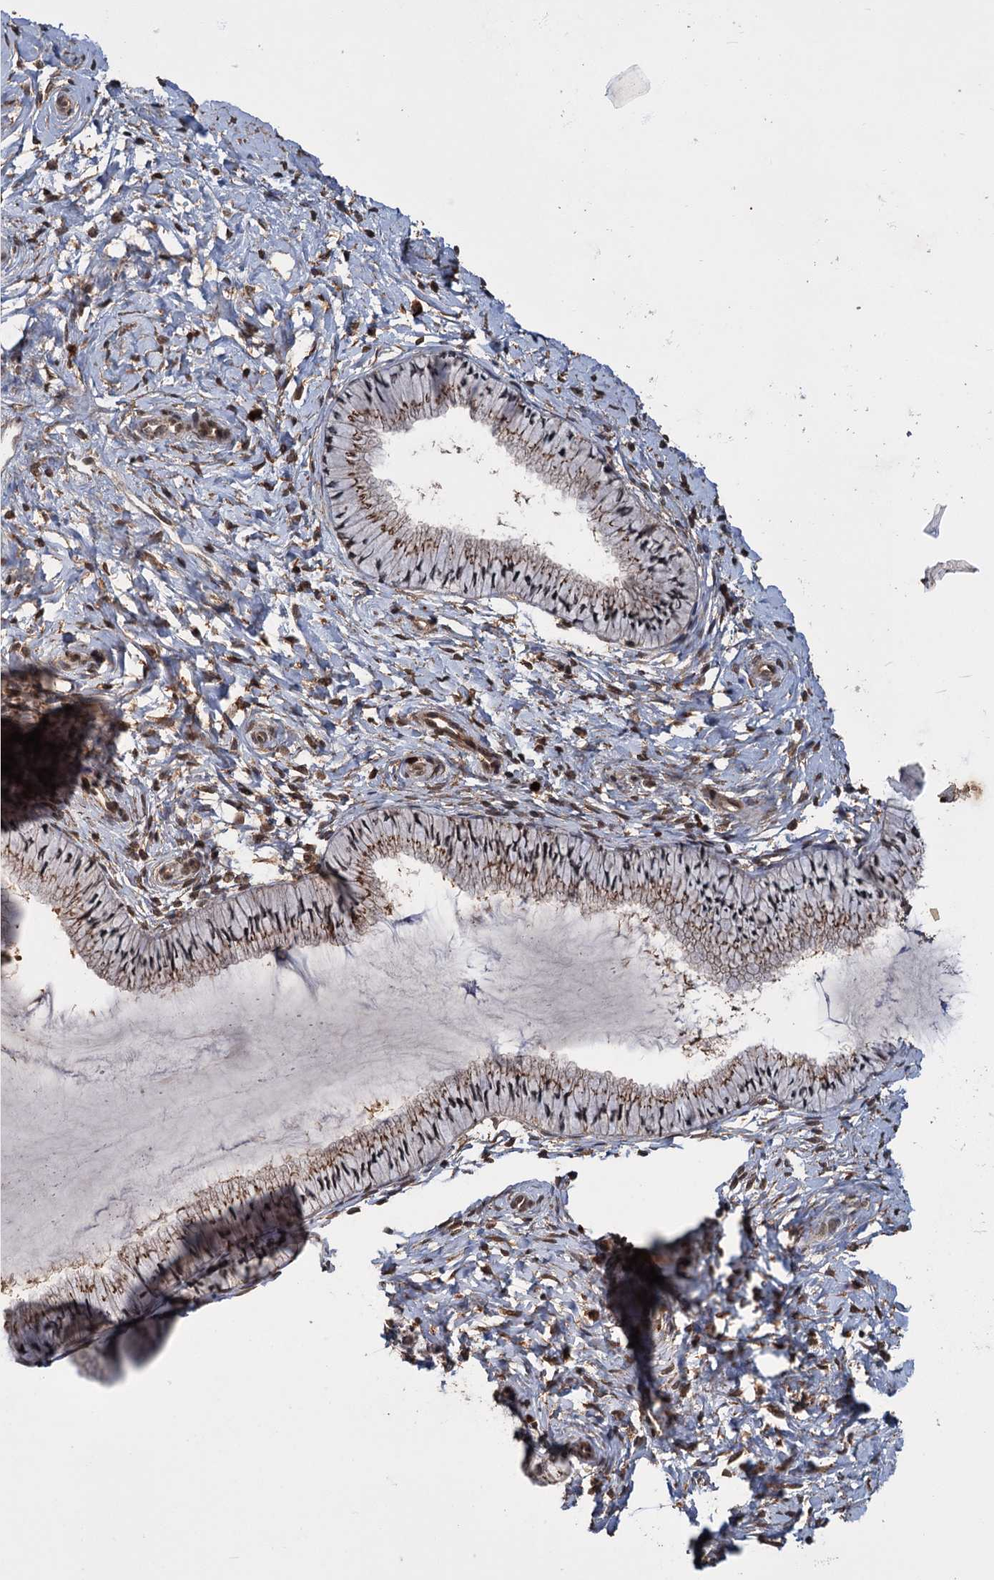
{"staining": {"intensity": "moderate", "quantity": ">75%", "location": "cytoplasmic/membranous,nuclear"}, "tissue": "cervix", "cell_type": "Glandular cells", "image_type": "normal", "snomed": [{"axis": "morphology", "description": "Normal tissue, NOS"}, {"axis": "topography", "description": "Cervix"}], "caption": "A high-resolution histopathology image shows immunohistochemistry (IHC) staining of normal cervix, which demonstrates moderate cytoplasmic/membranous,nuclear staining in approximately >75% of glandular cells. (DAB IHC with brightfield microscopy, high magnification).", "gene": "KANSL2", "patient": {"sex": "female", "age": 33}}